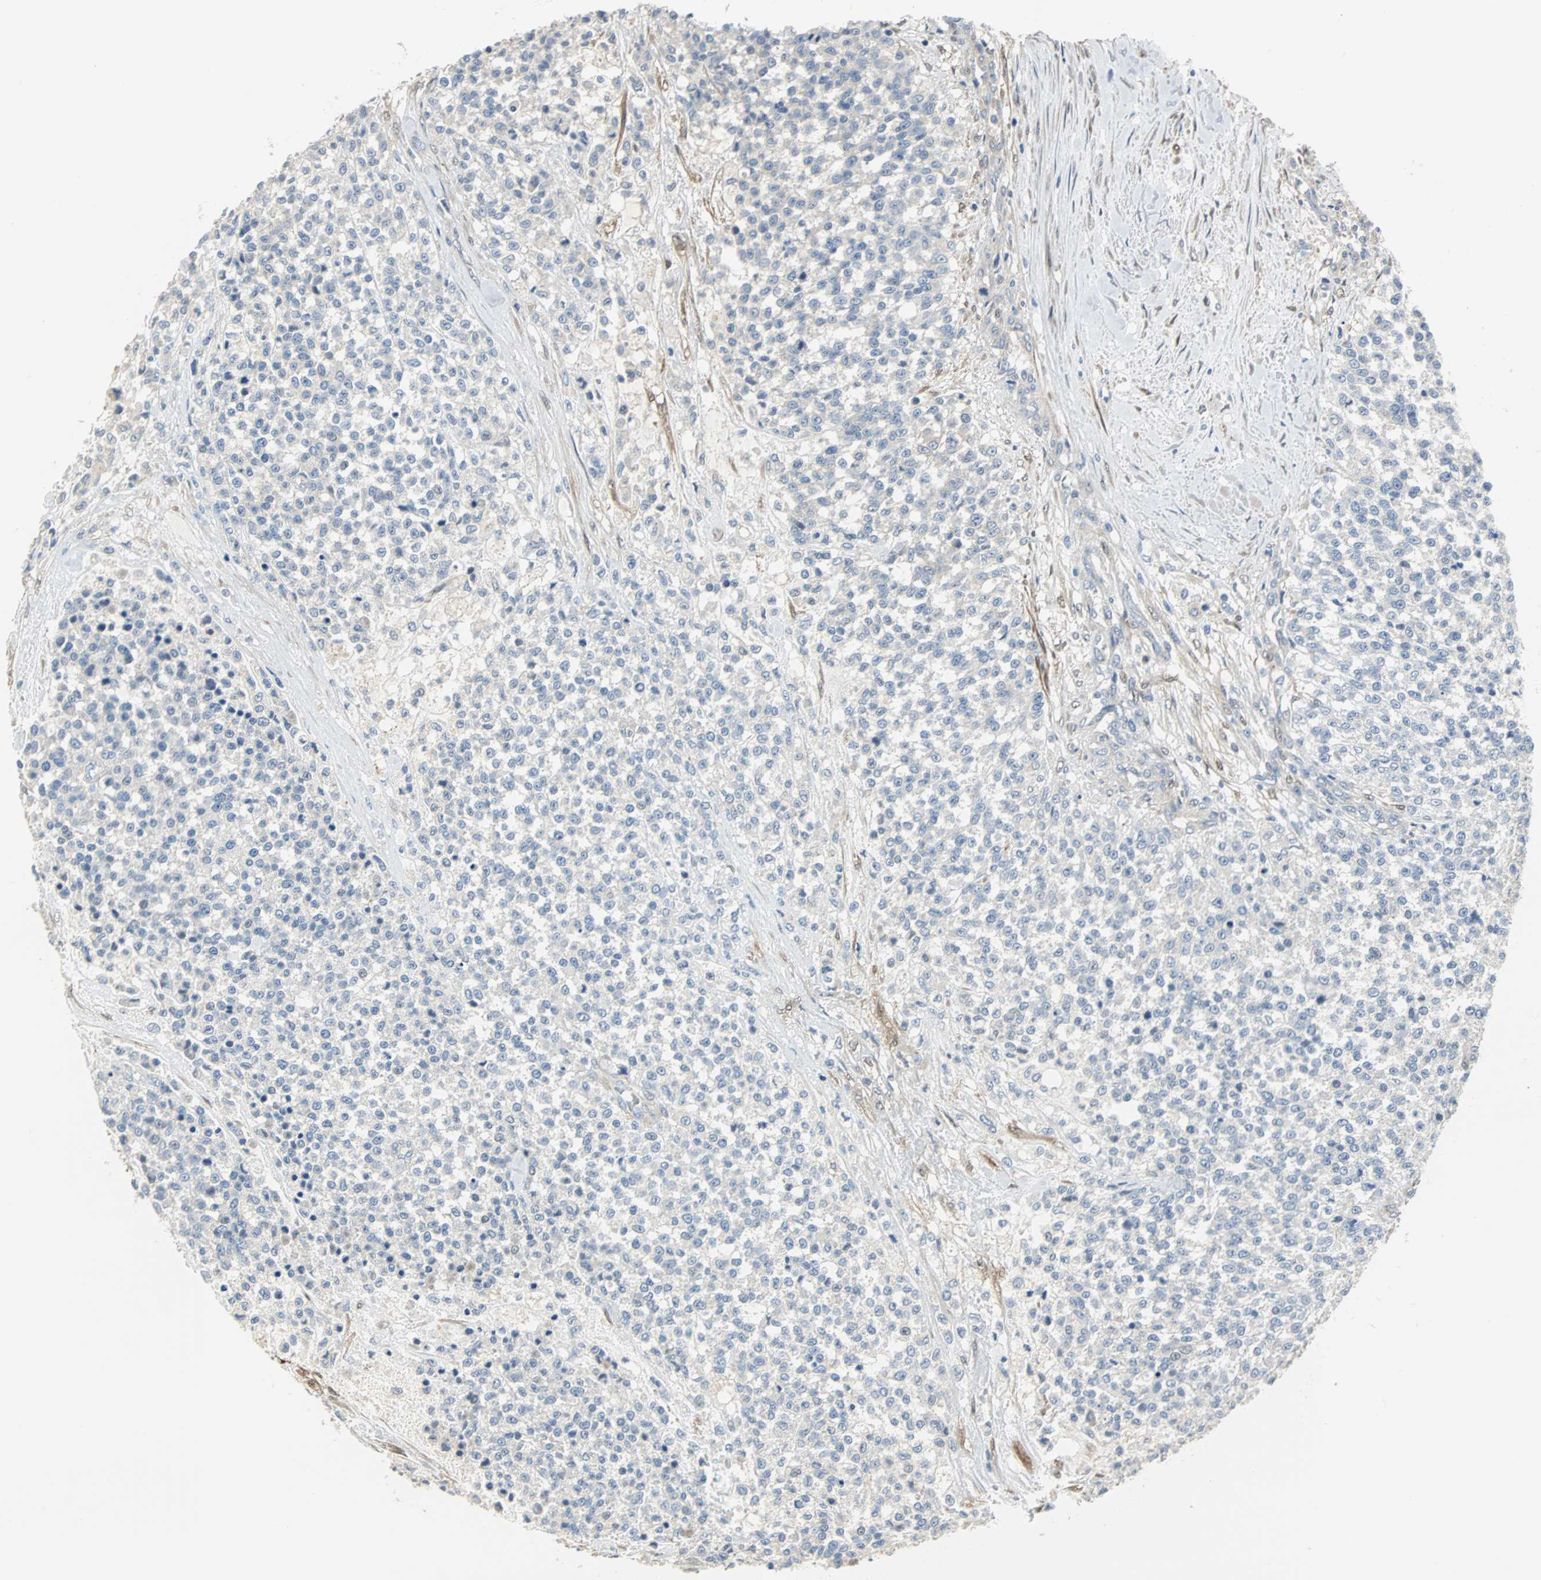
{"staining": {"intensity": "weak", "quantity": "<25%", "location": "cytoplasmic/membranous"}, "tissue": "testis cancer", "cell_type": "Tumor cells", "image_type": "cancer", "snomed": [{"axis": "morphology", "description": "Seminoma, NOS"}, {"axis": "topography", "description": "Testis"}], "caption": "Histopathology image shows no protein positivity in tumor cells of testis seminoma tissue.", "gene": "FHL2", "patient": {"sex": "male", "age": 59}}